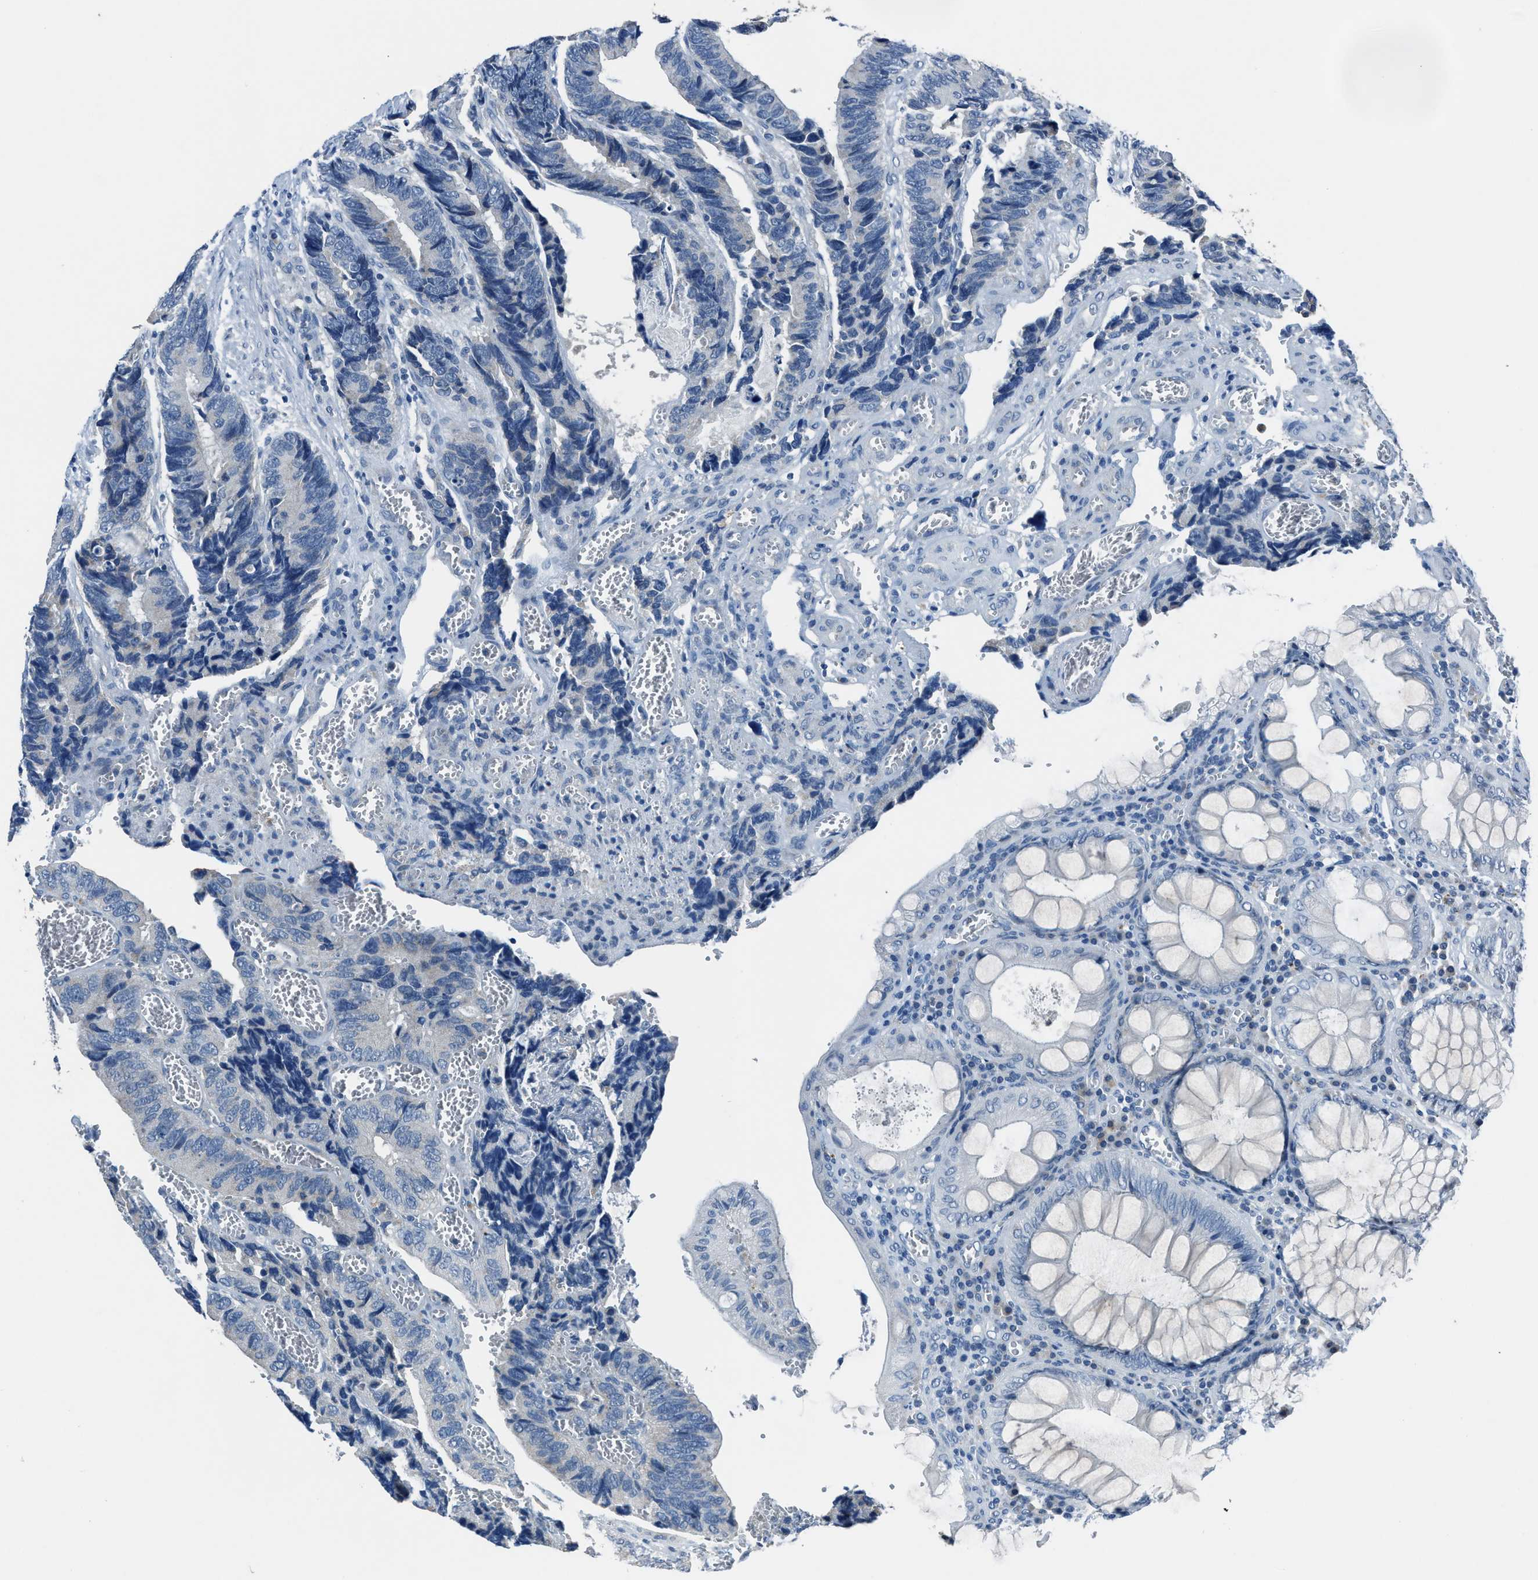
{"staining": {"intensity": "negative", "quantity": "none", "location": "none"}, "tissue": "colorectal cancer", "cell_type": "Tumor cells", "image_type": "cancer", "snomed": [{"axis": "morphology", "description": "Adenocarcinoma, NOS"}, {"axis": "topography", "description": "Colon"}], "caption": "IHC micrograph of neoplastic tissue: colorectal adenocarcinoma stained with DAB (3,3'-diaminobenzidine) reveals no significant protein positivity in tumor cells.", "gene": "ADAM2", "patient": {"sex": "male", "age": 72}}